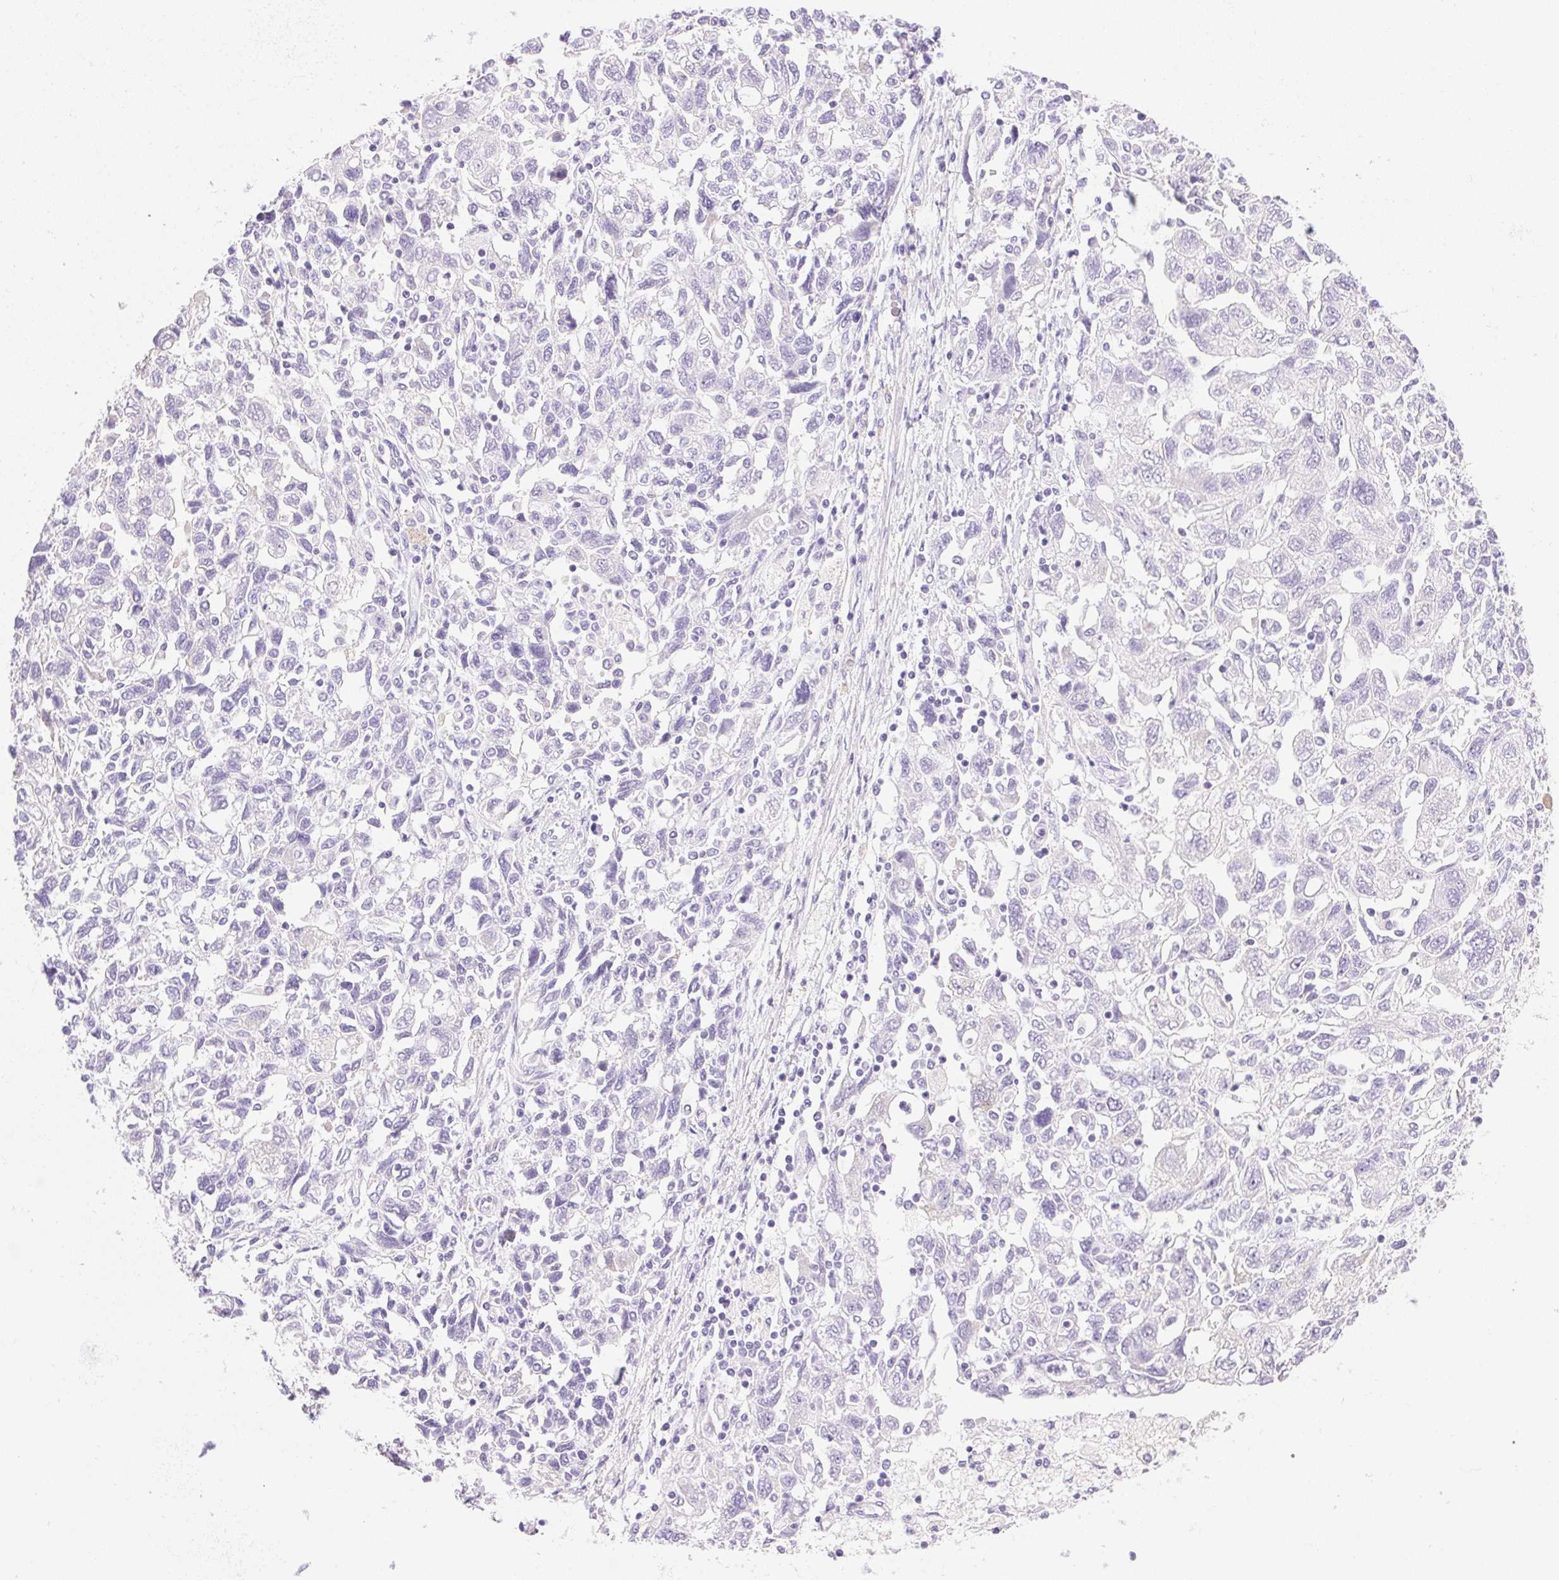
{"staining": {"intensity": "negative", "quantity": "none", "location": "none"}, "tissue": "ovarian cancer", "cell_type": "Tumor cells", "image_type": "cancer", "snomed": [{"axis": "morphology", "description": "Carcinoma, NOS"}, {"axis": "morphology", "description": "Cystadenocarcinoma, serous, NOS"}, {"axis": "topography", "description": "Ovary"}], "caption": "IHC micrograph of neoplastic tissue: human ovarian cancer (carcinoma) stained with DAB (3,3'-diaminobenzidine) shows no significant protein staining in tumor cells.", "gene": "DHCR24", "patient": {"sex": "female", "age": 69}}